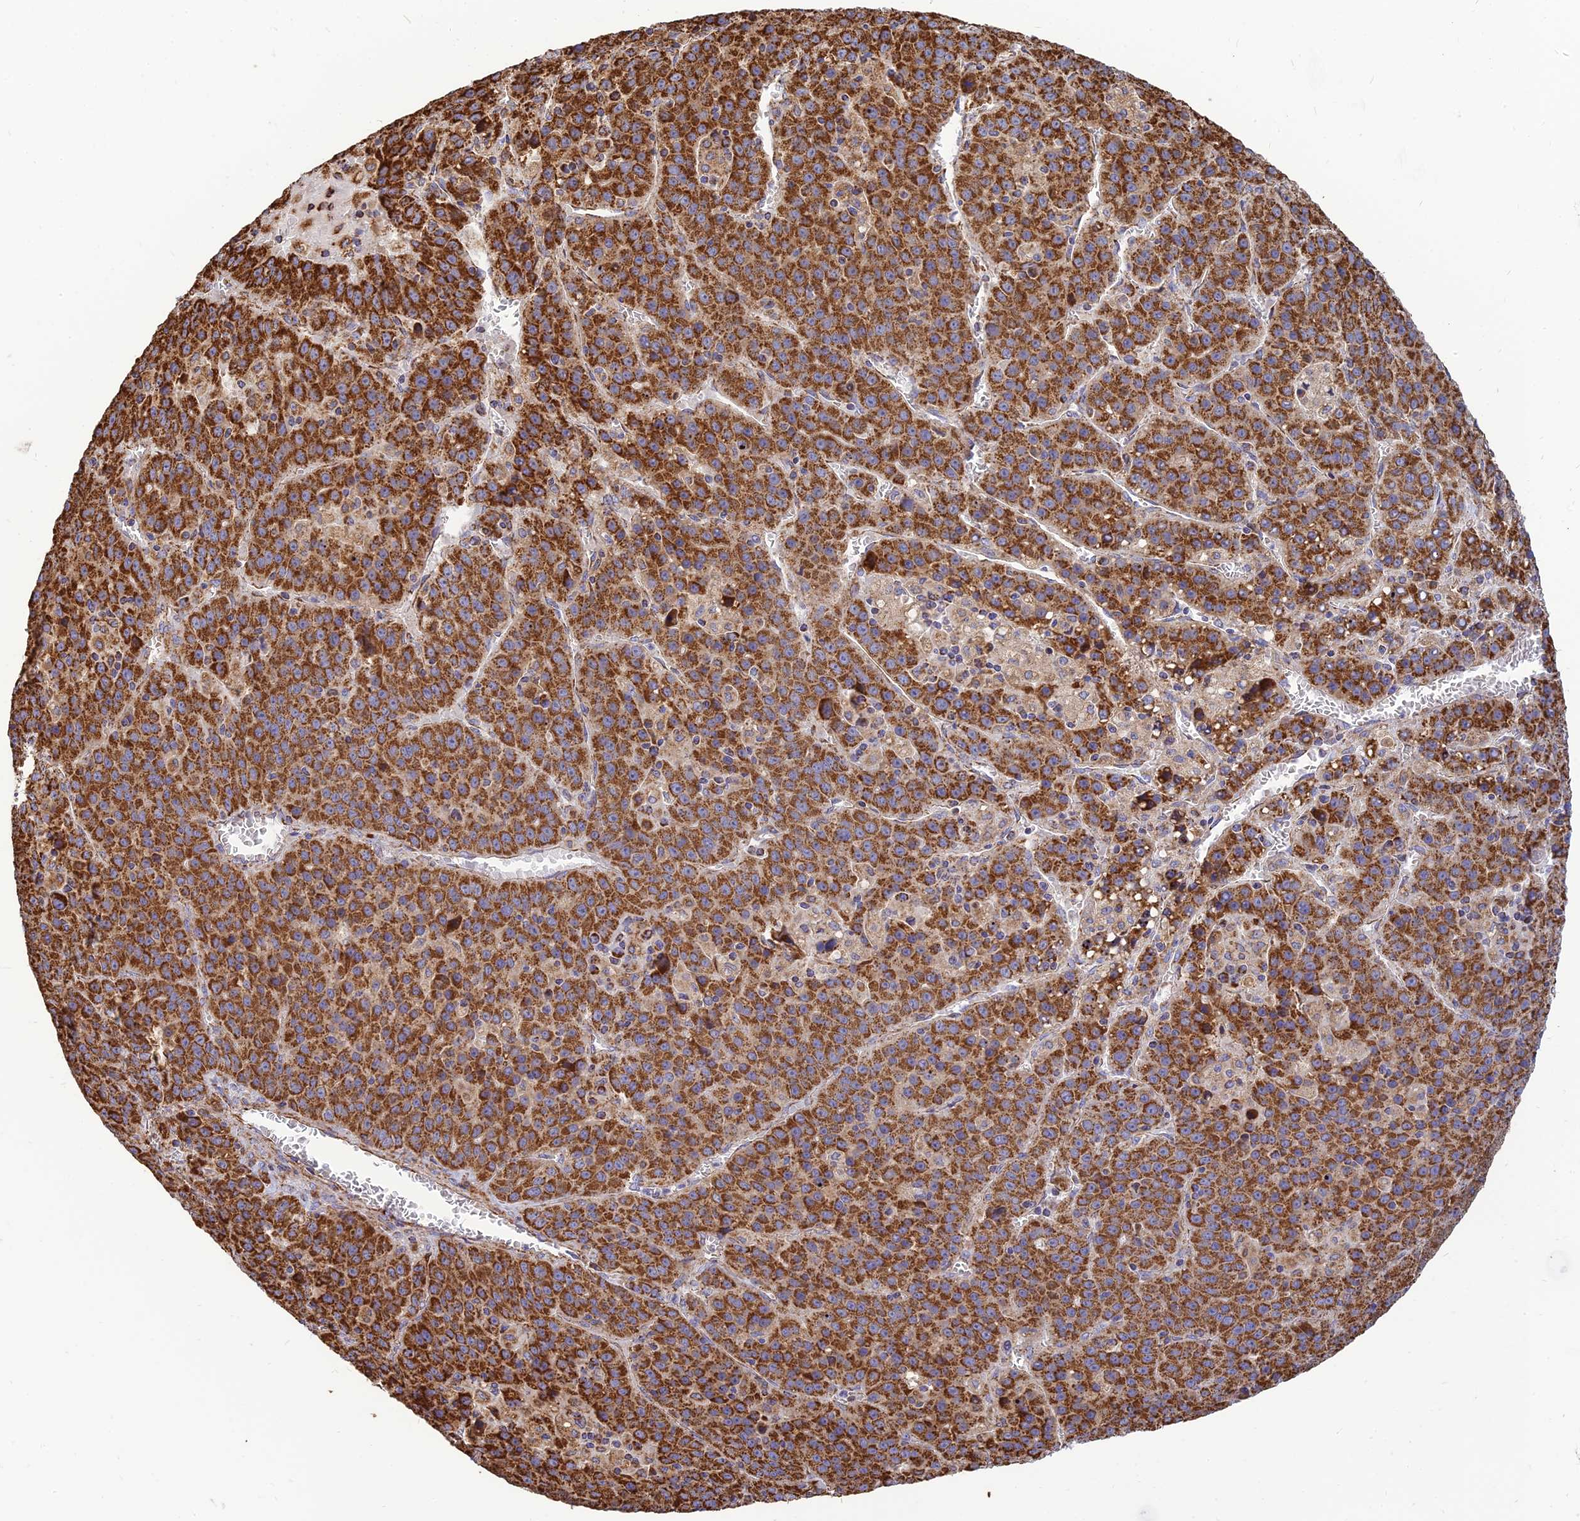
{"staining": {"intensity": "strong", "quantity": ">75%", "location": "cytoplasmic/membranous"}, "tissue": "liver cancer", "cell_type": "Tumor cells", "image_type": "cancer", "snomed": [{"axis": "morphology", "description": "Carcinoma, Hepatocellular, NOS"}, {"axis": "topography", "description": "Liver"}], "caption": "Hepatocellular carcinoma (liver) stained with DAB IHC exhibits high levels of strong cytoplasmic/membranous positivity in approximately >75% of tumor cells. Nuclei are stained in blue.", "gene": "THUMPD2", "patient": {"sex": "female", "age": 53}}